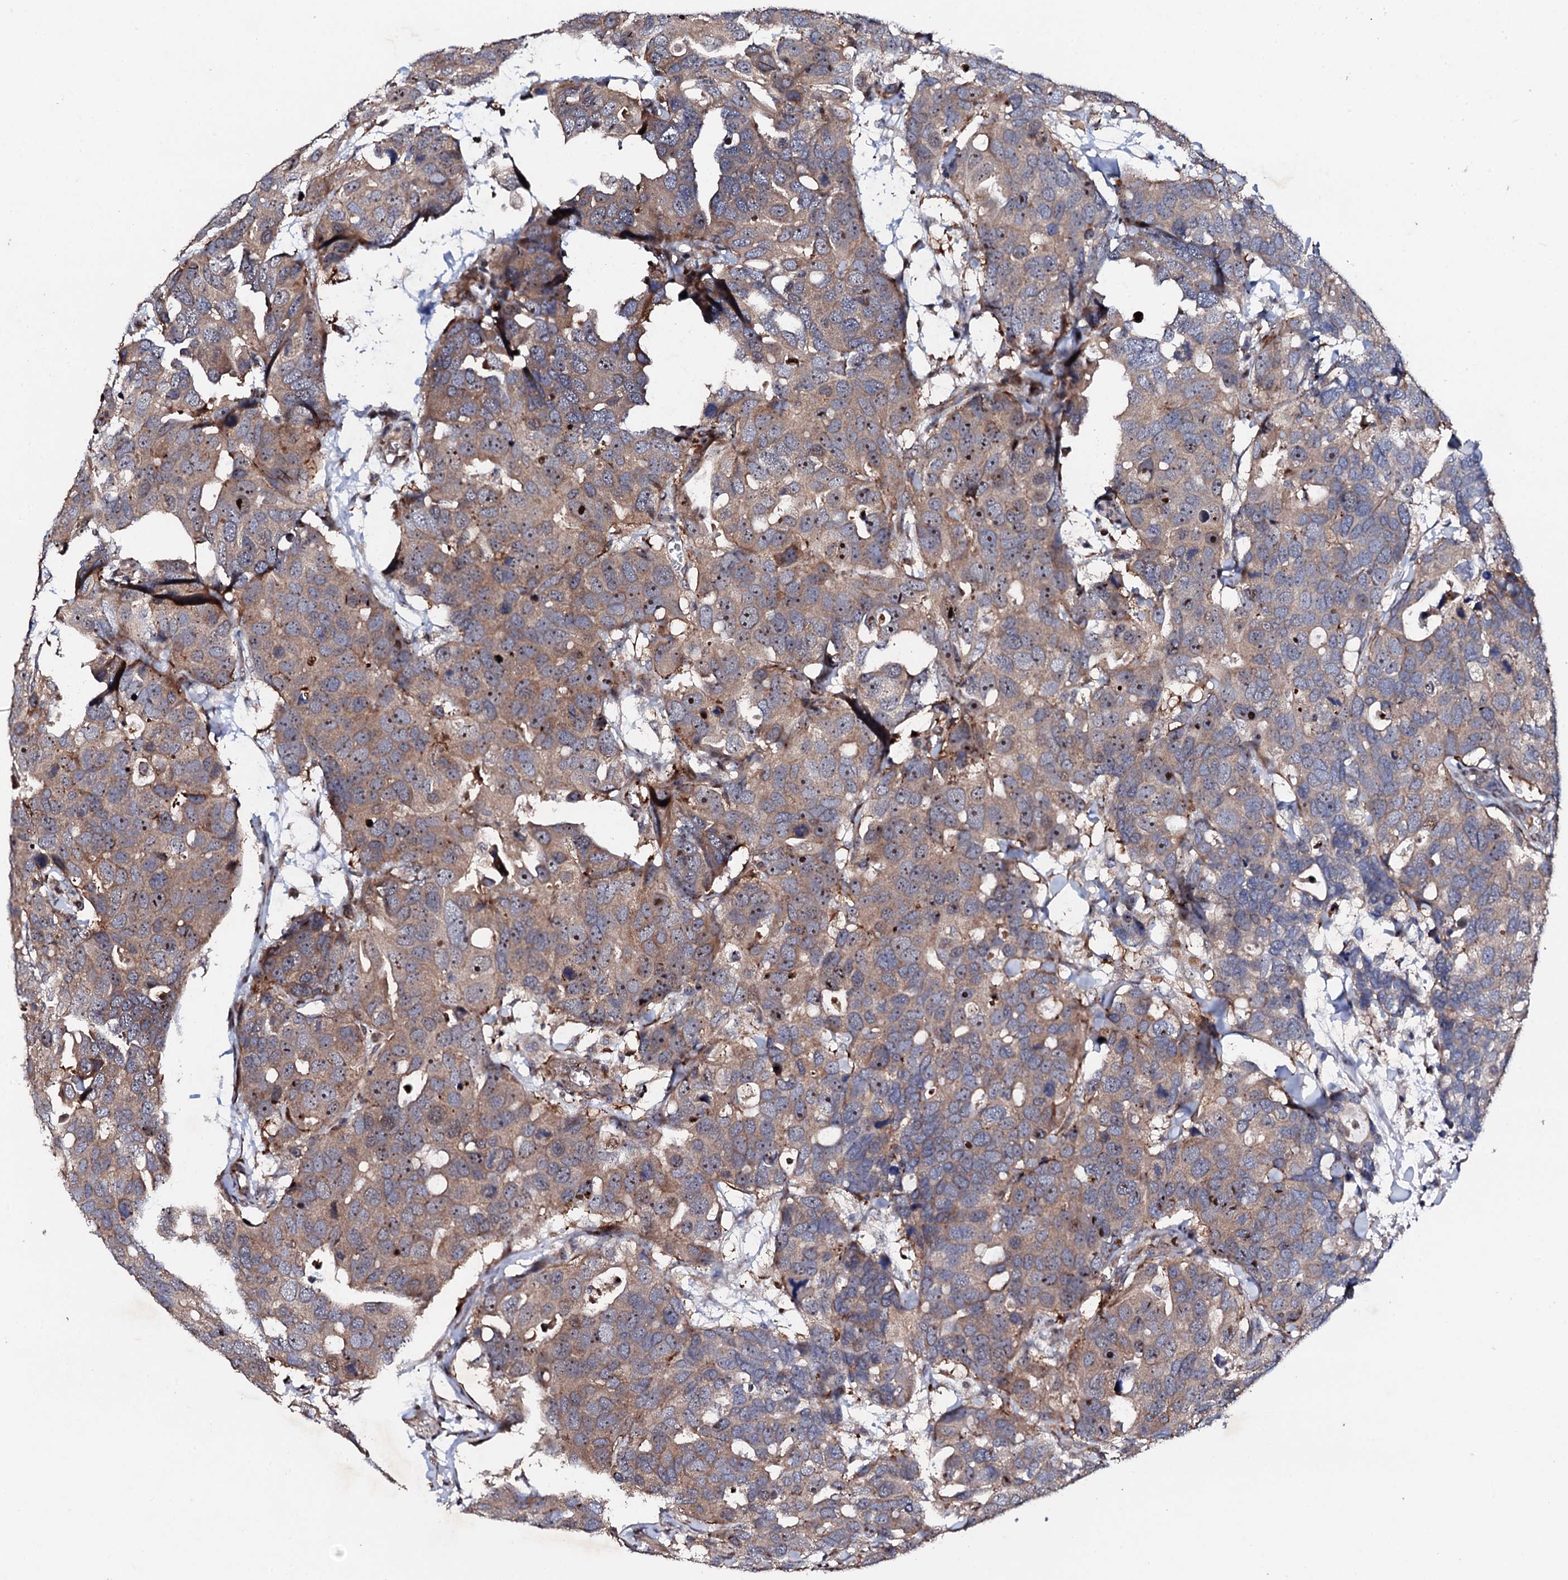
{"staining": {"intensity": "moderate", "quantity": ">75%", "location": "cytoplasmic/membranous,nuclear"}, "tissue": "breast cancer", "cell_type": "Tumor cells", "image_type": "cancer", "snomed": [{"axis": "morphology", "description": "Duct carcinoma"}, {"axis": "topography", "description": "Breast"}], "caption": "Human breast cancer (infiltrating ductal carcinoma) stained with a brown dye reveals moderate cytoplasmic/membranous and nuclear positive positivity in about >75% of tumor cells.", "gene": "GTPBP4", "patient": {"sex": "female", "age": 83}}